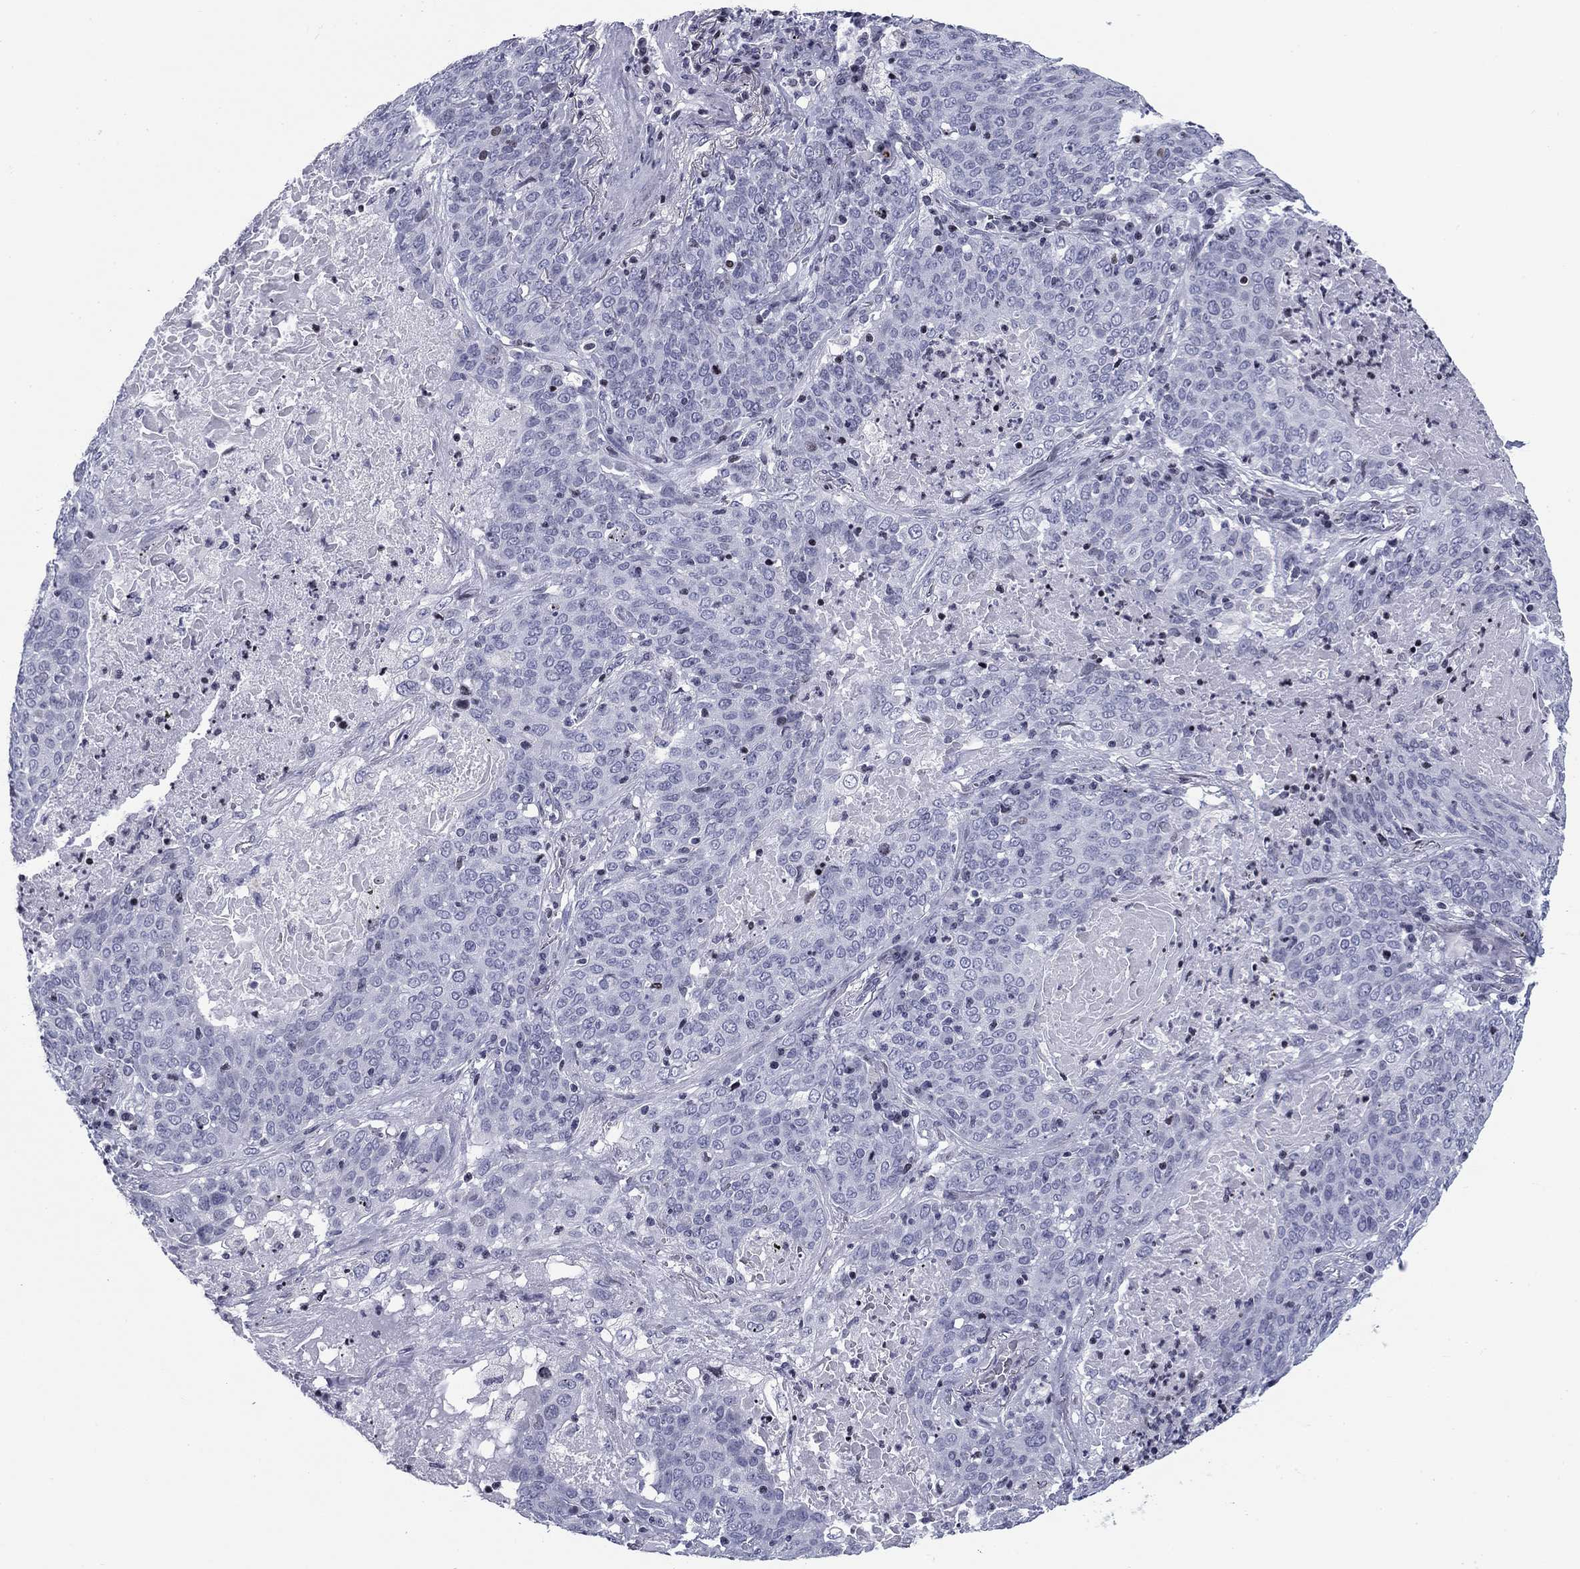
{"staining": {"intensity": "negative", "quantity": "none", "location": "none"}, "tissue": "lung cancer", "cell_type": "Tumor cells", "image_type": "cancer", "snomed": [{"axis": "morphology", "description": "Squamous cell carcinoma, NOS"}, {"axis": "topography", "description": "Lung"}], "caption": "An immunohistochemistry (IHC) photomicrograph of lung cancer (squamous cell carcinoma) is shown. There is no staining in tumor cells of lung cancer (squamous cell carcinoma). The staining is performed using DAB (3,3'-diaminobenzidine) brown chromogen with nuclei counter-stained in using hematoxylin.", "gene": "CCDC144A", "patient": {"sex": "male", "age": 82}}